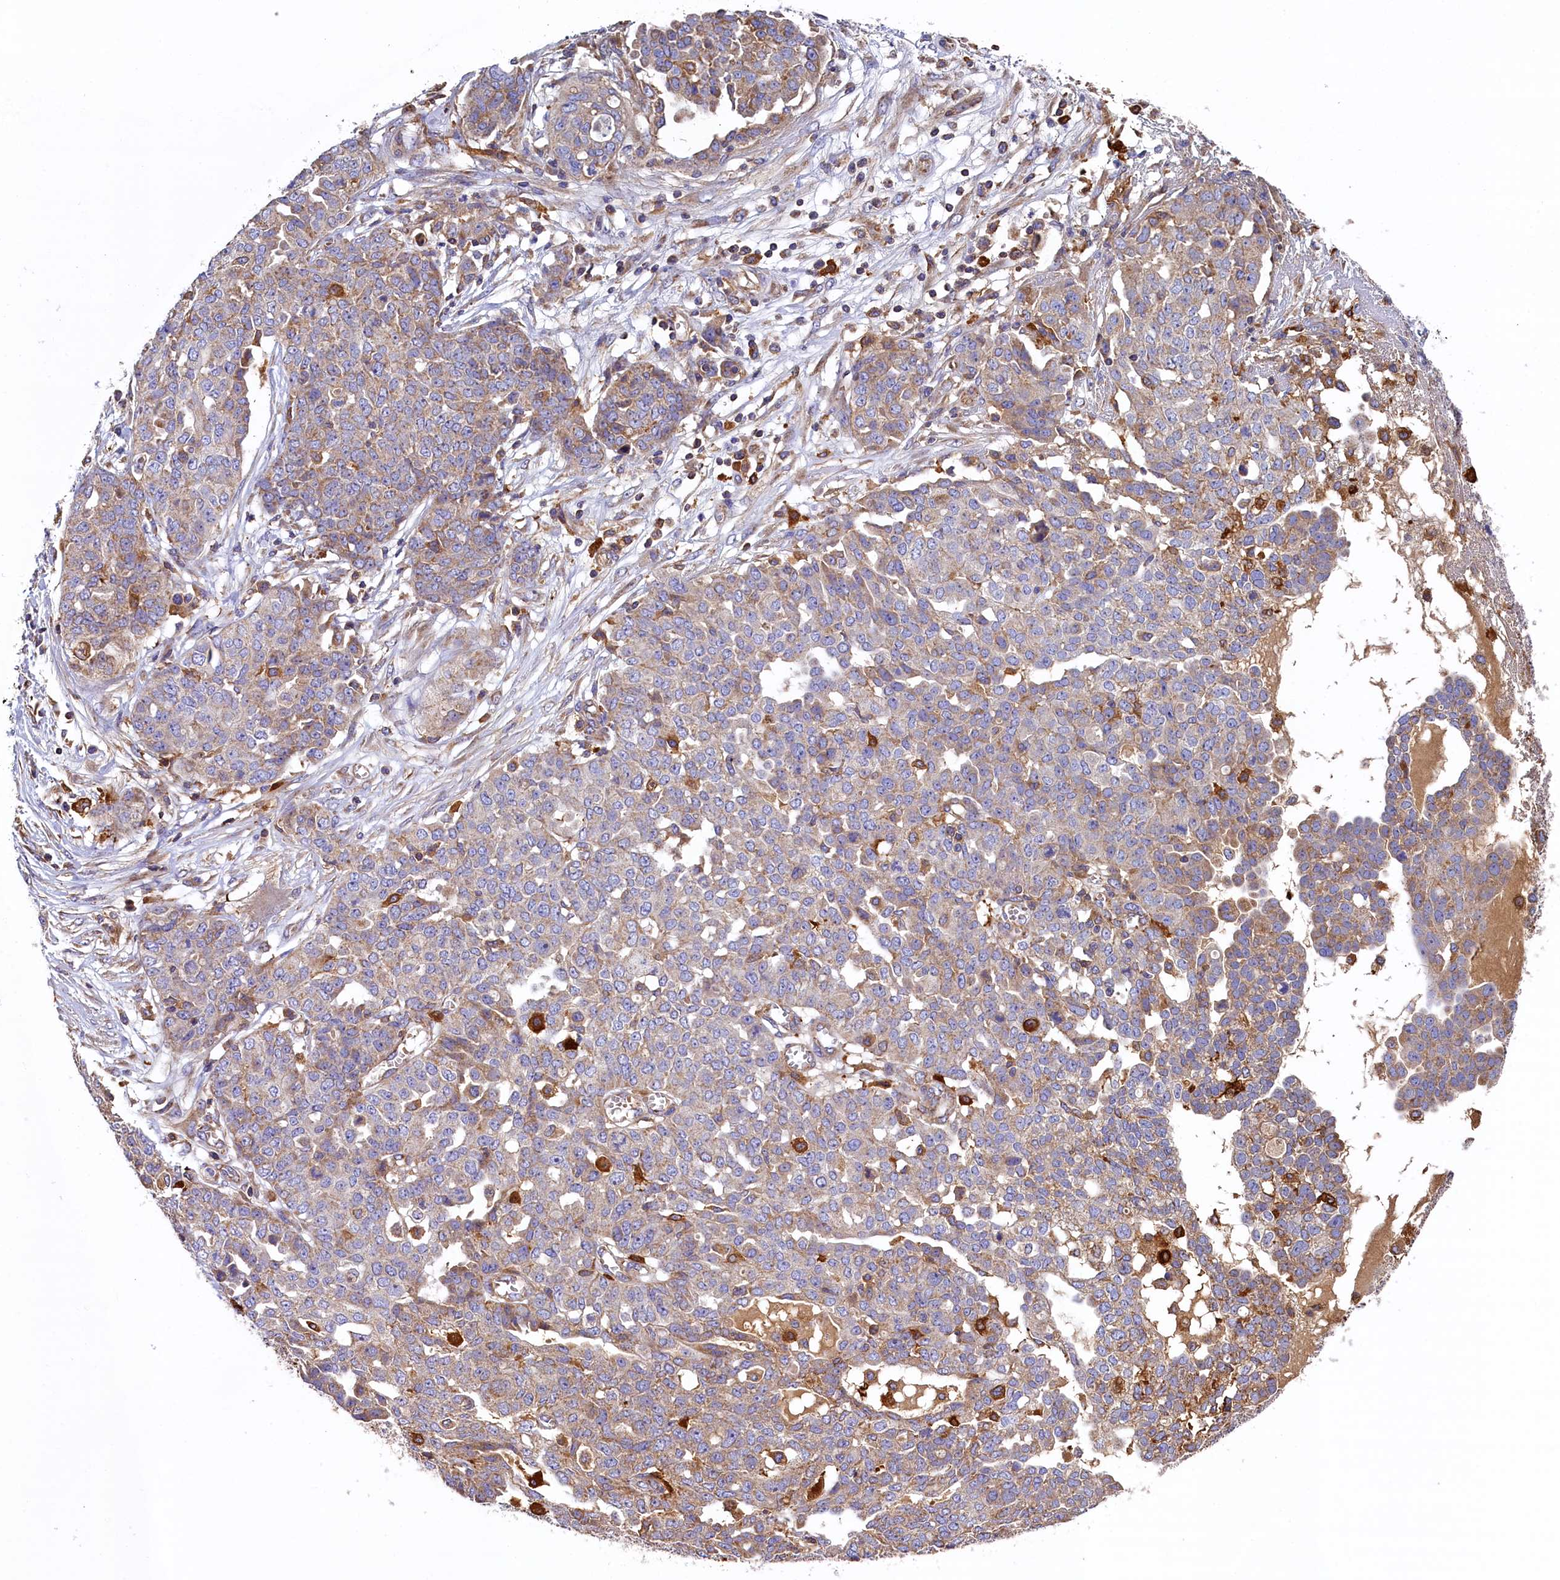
{"staining": {"intensity": "weak", "quantity": "<25%", "location": "cytoplasmic/membranous"}, "tissue": "ovarian cancer", "cell_type": "Tumor cells", "image_type": "cancer", "snomed": [{"axis": "morphology", "description": "Cystadenocarcinoma, serous, NOS"}, {"axis": "topography", "description": "Soft tissue"}, {"axis": "topography", "description": "Ovary"}], "caption": "This is a image of immunohistochemistry staining of ovarian cancer (serous cystadenocarcinoma), which shows no staining in tumor cells.", "gene": "SEC31B", "patient": {"sex": "female", "age": 57}}